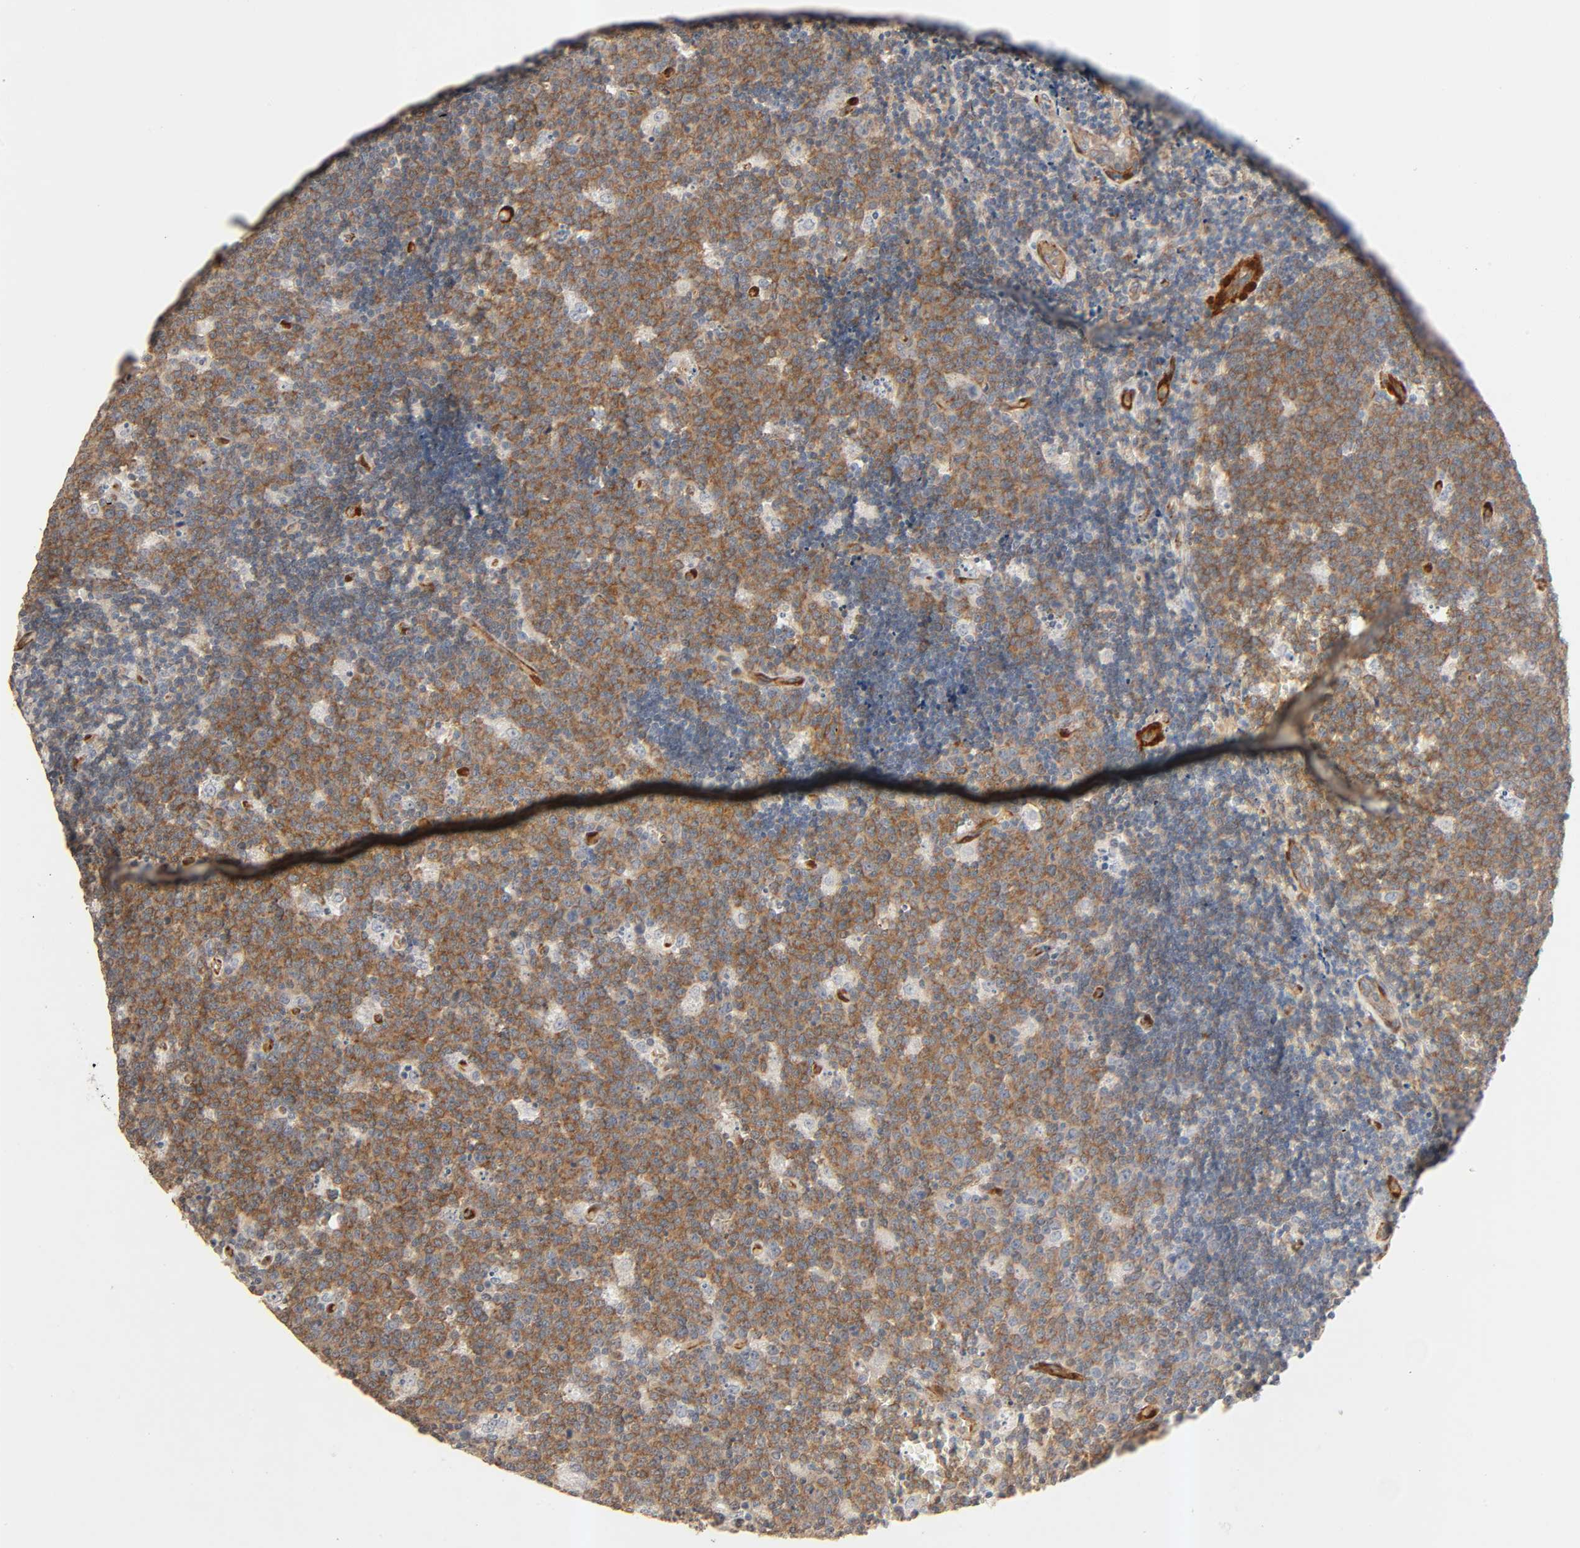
{"staining": {"intensity": "moderate", "quantity": ">75%", "location": "cytoplasmic/membranous"}, "tissue": "lymph node", "cell_type": "Germinal center cells", "image_type": "normal", "snomed": [{"axis": "morphology", "description": "Normal tissue, NOS"}, {"axis": "topography", "description": "Lymph node"}, {"axis": "topography", "description": "Salivary gland"}], "caption": "Brown immunohistochemical staining in benign lymph node exhibits moderate cytoplasmic/membranous positivity in approximately >75% of germinal center cells.", "gene": "PTK2", "patient": {"sex": "male", "age": 8}}